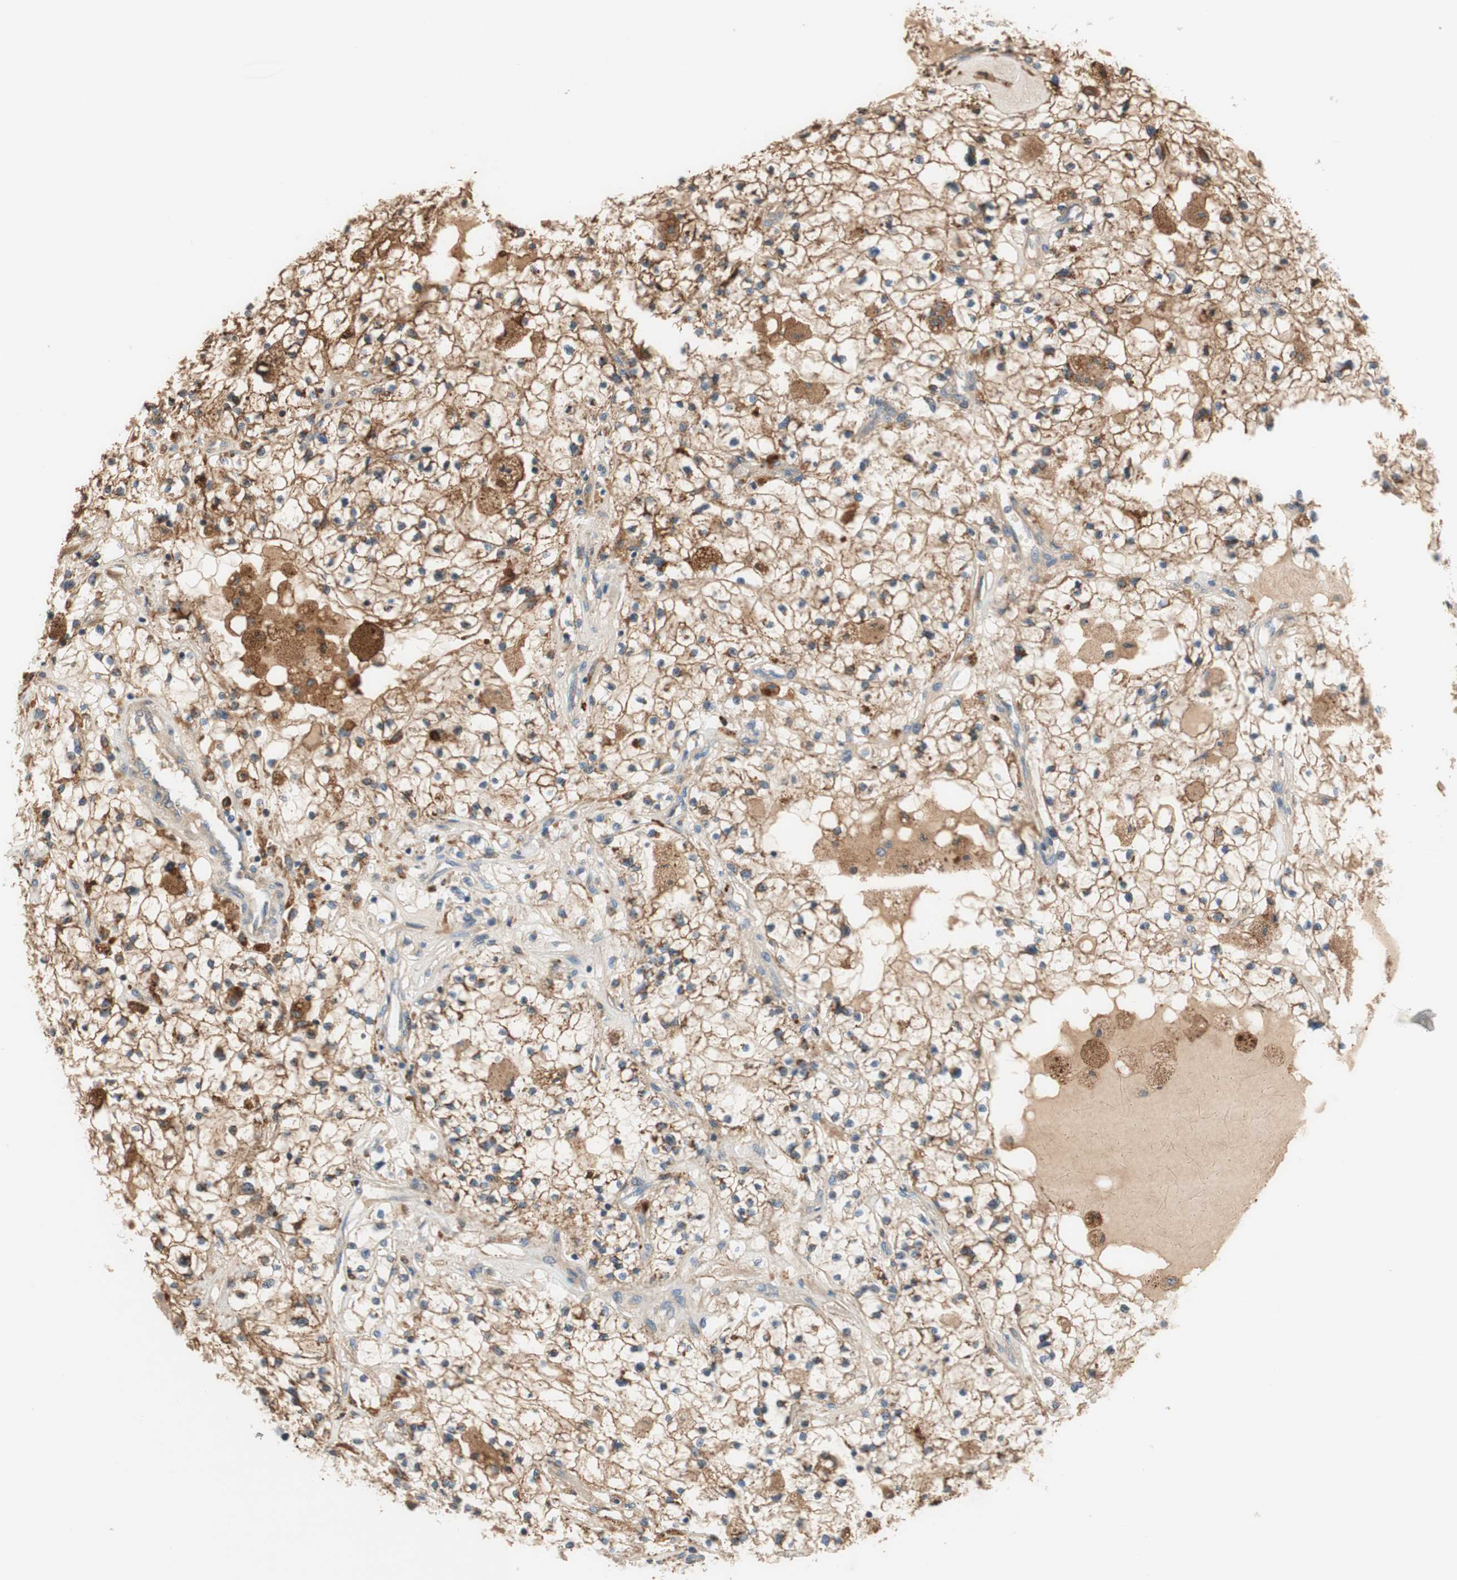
{"staining": {"intensity": "moderate", "quantity": "<25%", "location": "cytoplasmic/membranous"}, "tissue": "renal cancer", "cell_type": "Tumor cells", "image_type": "cancer", "snomed": [{"axis": "morphology", "description": "Adenocarcinoma, NOS"}, {"axis": "topography", "description": "Kidney"}], "caption": "Renal adenocarcinoma was stained to show a protein in brown. There is low levels of moderate cytoplasmic/membranous expression in approximately <25% of tumor cells.", "gene": "PTPN21", "patient": {"sex": "male", "age": 68}}